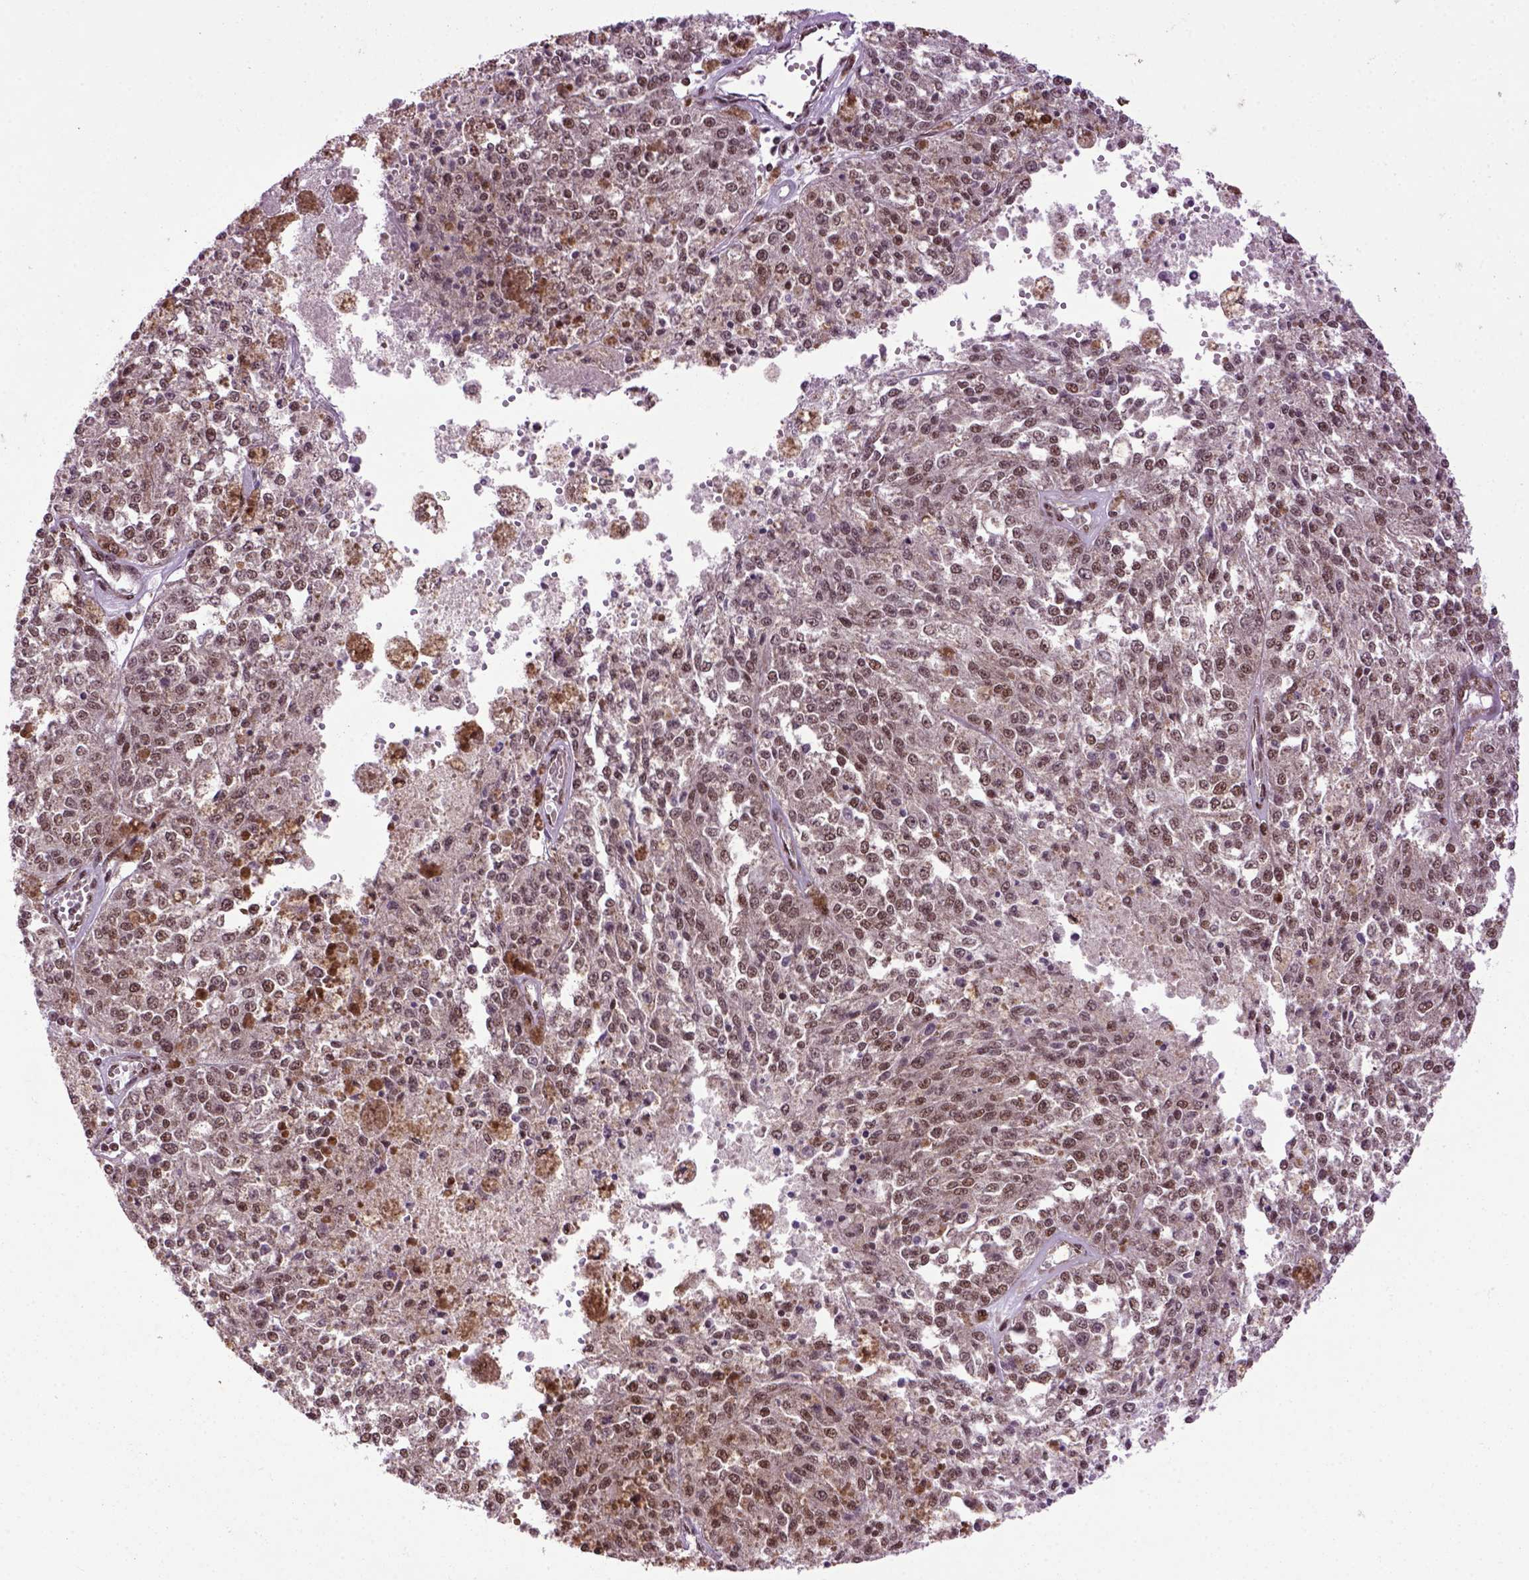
{"staining": {"intensity": "weak", "quantity": ">75%", "location": "nuclear"}, "tissue": "melanoma", "cell_type": "Tumor cells", "image_type": "cancer", "snomed": [{"axis": "morphology", "description": "Malignant melanoma, Metastatic site"}, {"axis": "topography", "description": "Lymph node"}], "caption": "The histopathology image displays staining of melanoma, revealing weak nuclear protein expression (brown color) within tumor cells. Using DAB (3,3'-diaminobenzidine) (brown) and hematoxylin (blue) stains, captured at high magnification using brightfield microscopy.", "gene": "CELF1", "patient": {"sex": "female", "age": 64}}